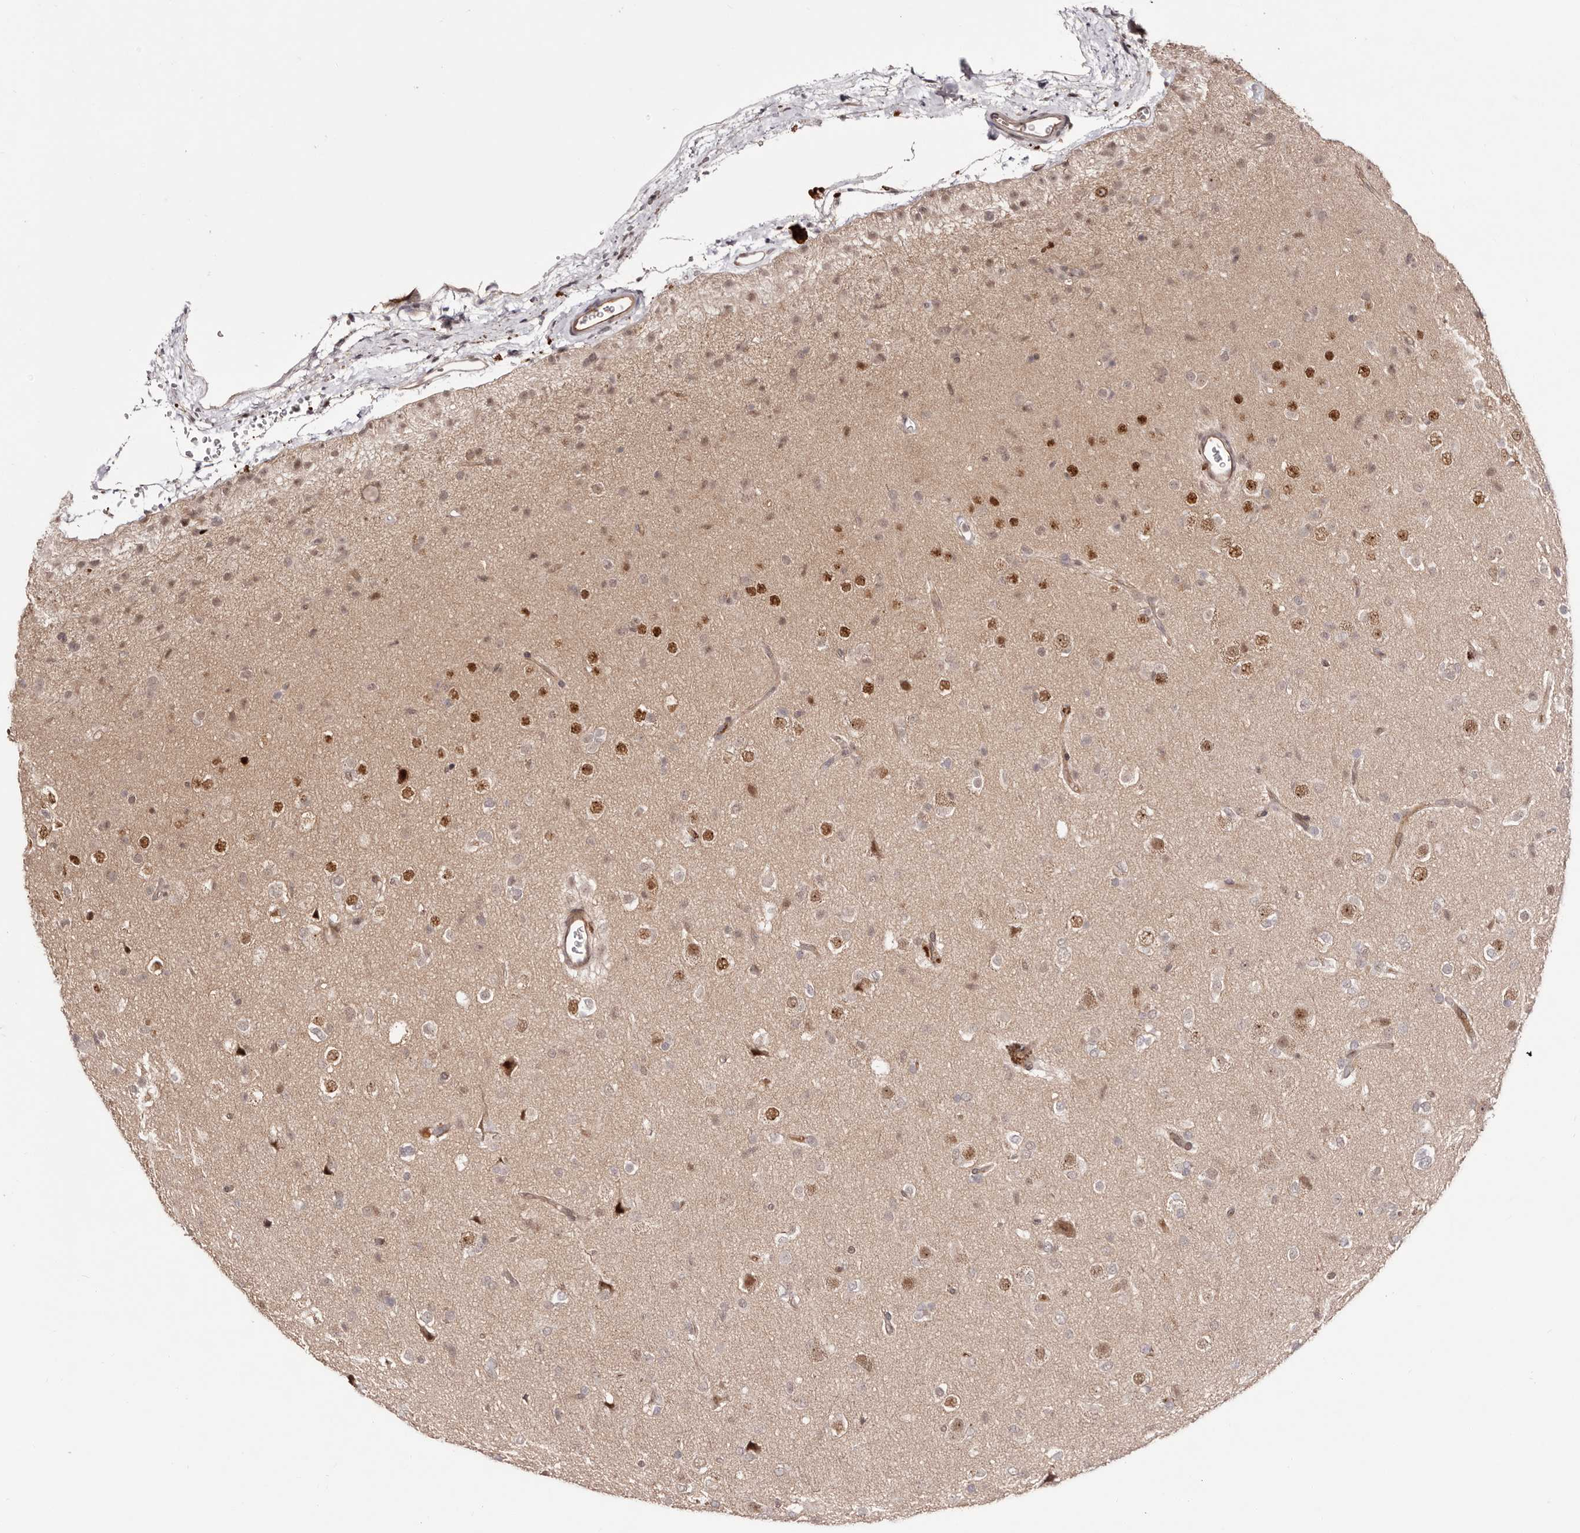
{"staining": {"intensity": "moderate", "quantity": "25%-75%", "location": "nuclear"}, "tissue": "glioma", "cell_type": "Tumor cells", "image_type": "cancer", "snomed": [{"axis": "morphology", "description": "Glioma, malignant, Low grade"}, {"axis": "topography", "description": "Brain"}], "caption": "Protein staining by IHC shows moderate nuclear positivity in approximately 25%-75% of tumor cells in glioma.", "gene": "EGR3", "patient": {"sex": "male", "age": 65}}